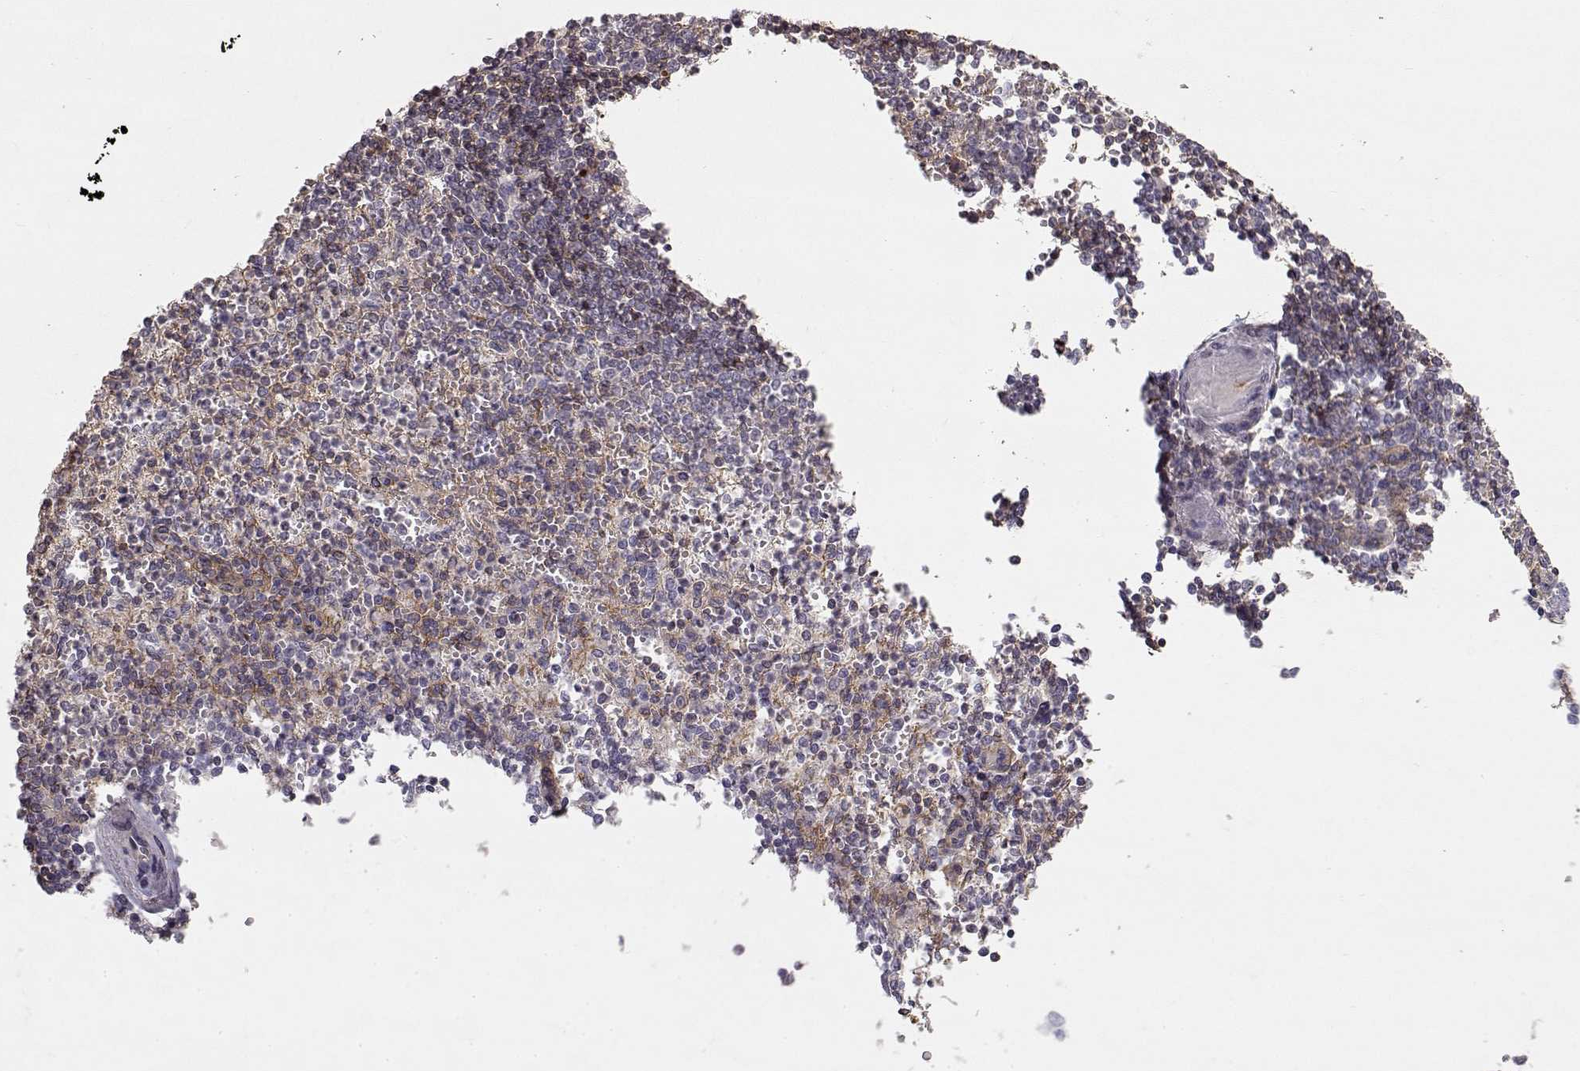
{"staining": {"intensity": "weak", "quantity": "<25%", "location": "cytoplasmic/membranous"}, "tissue": "spleen", "cell_type": "Cells in red pulp", "image_type": "normal", "snomed": [{"axis": "morphology", "description": "Normal tissue, NOS"}, {"axis": "topography", "description": "Spleen"}], "caption": "Human spleen stained for a protein using immunohistochemistry (IHC) exhibits no expression in cells in red pulp.", "gene": "IFITM1", "patient": {"sex": "female", "age": 74}}